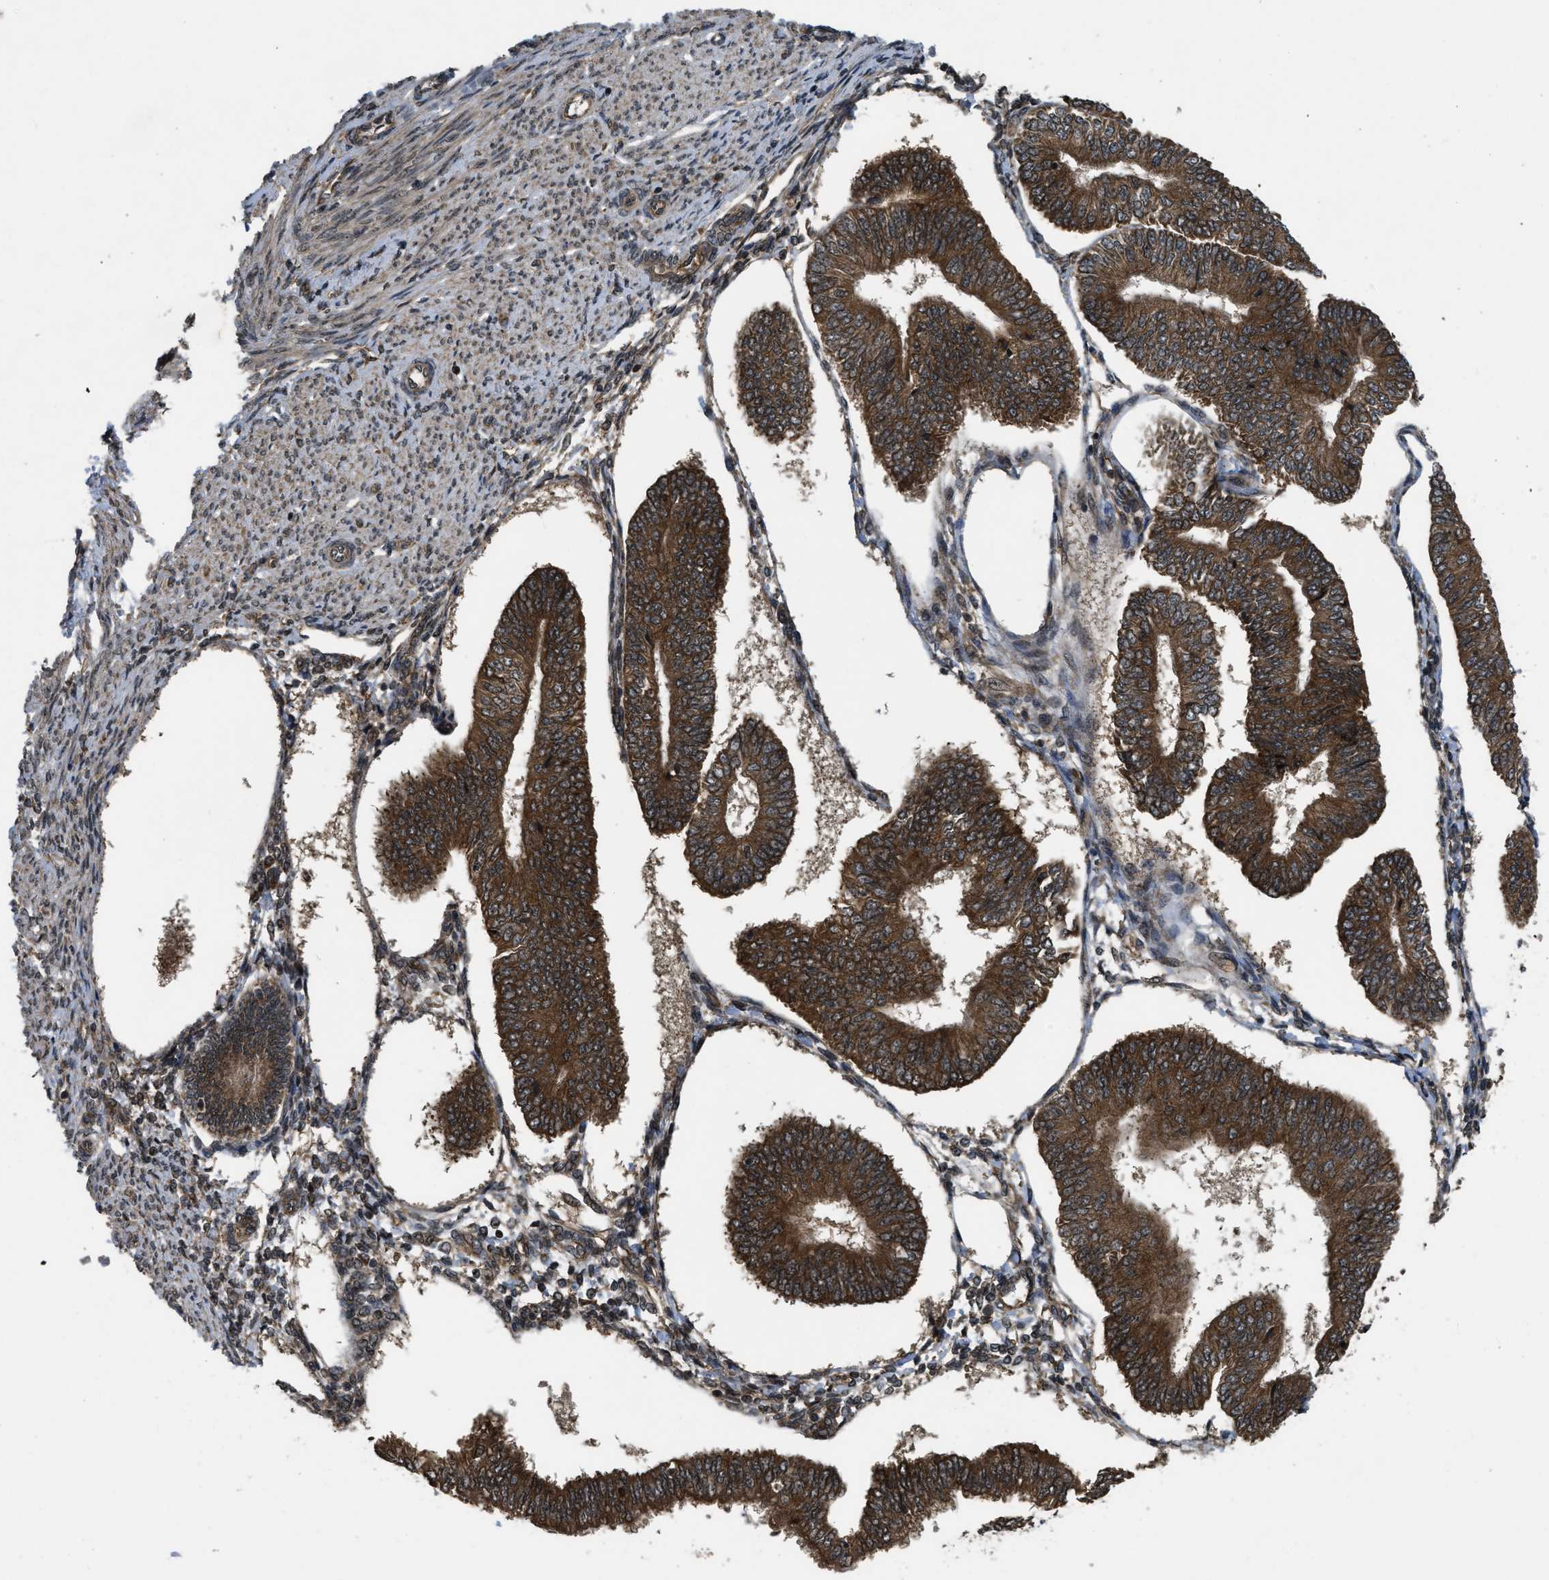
{"staining": {"intensity": "moderate", "quantity": ">75%", "location": "cytoplasmic/membranous"}, "tissue": "endometrial cancer", "cell_type": "Tumor cells", "image_type": "cancer", "snomed": [{"axis": "morphology", "description": "Adenocarcinoma, NOS"}, {"axis": "topography", "description": "Endometrium"}], "caption": "Immunohistochemistry (IHC) (DAB (3,3'-diaminobenzidine)) staining of human endometrial cancer (adenocarcinoma) shows moderate cytoplasmic/membranous protein expression in about >75% of tumor cells. Immunohistochemistry (IHC) stains the protein in brown and the nuclei are stained blue.", "gene": "SPTLC1", "patient": {"sex": "female", "age": 58}}